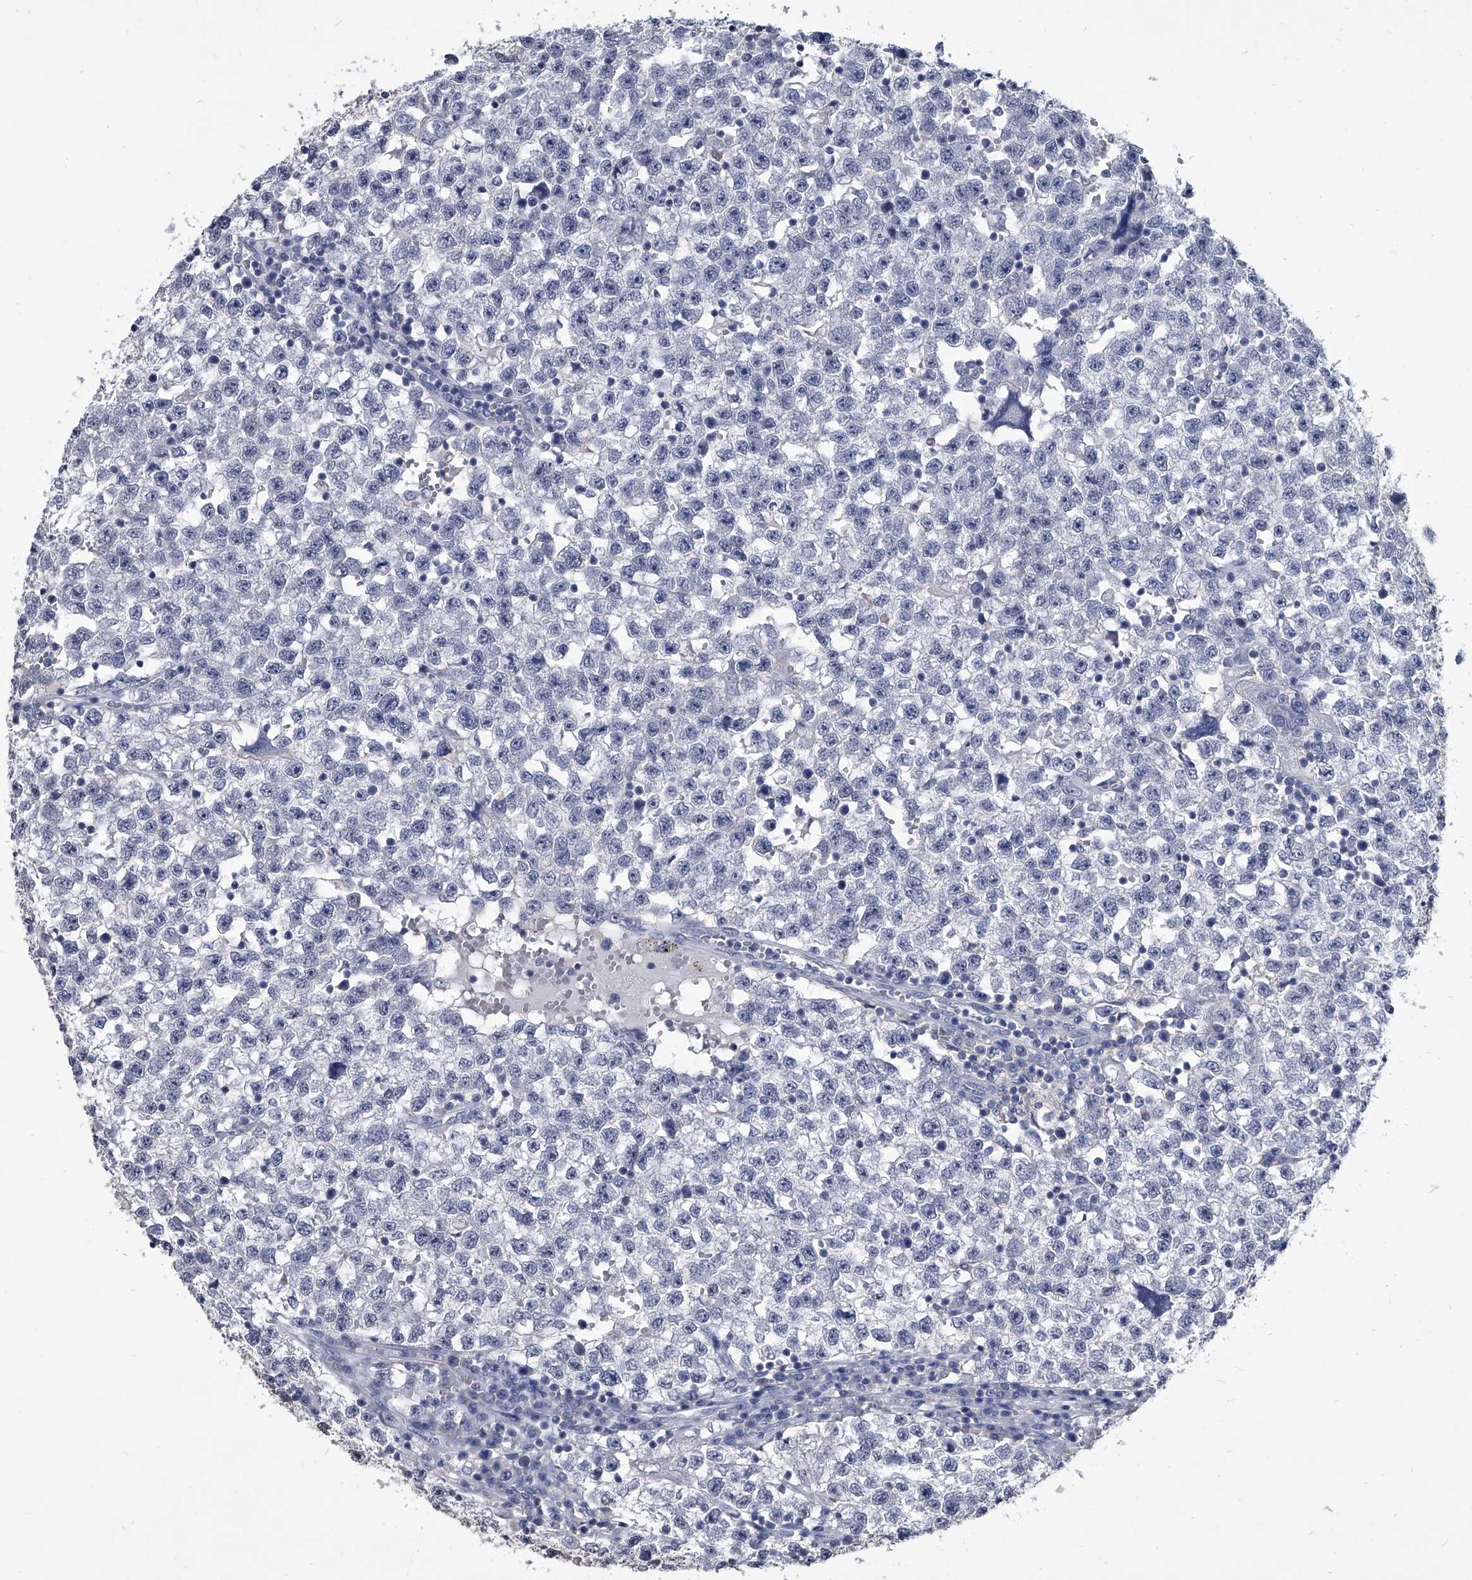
{"staining": {"intensity": "negative", "quantity": "none", "location": "none"}, "tissue": "testis cancer", "cell_type": "Tumor cells", "image_type": "cancer", "snomed": [{"axis": "morphology", "description": "Seminoma, NOS"}, {"axis": "topography", "description": "Testis"}], "caption": "The image demonstrates no significant expression in tumor cells of seminoma (testis).", "gene": "BCAS1", "patient": {"sex": "male", "age": 22}}